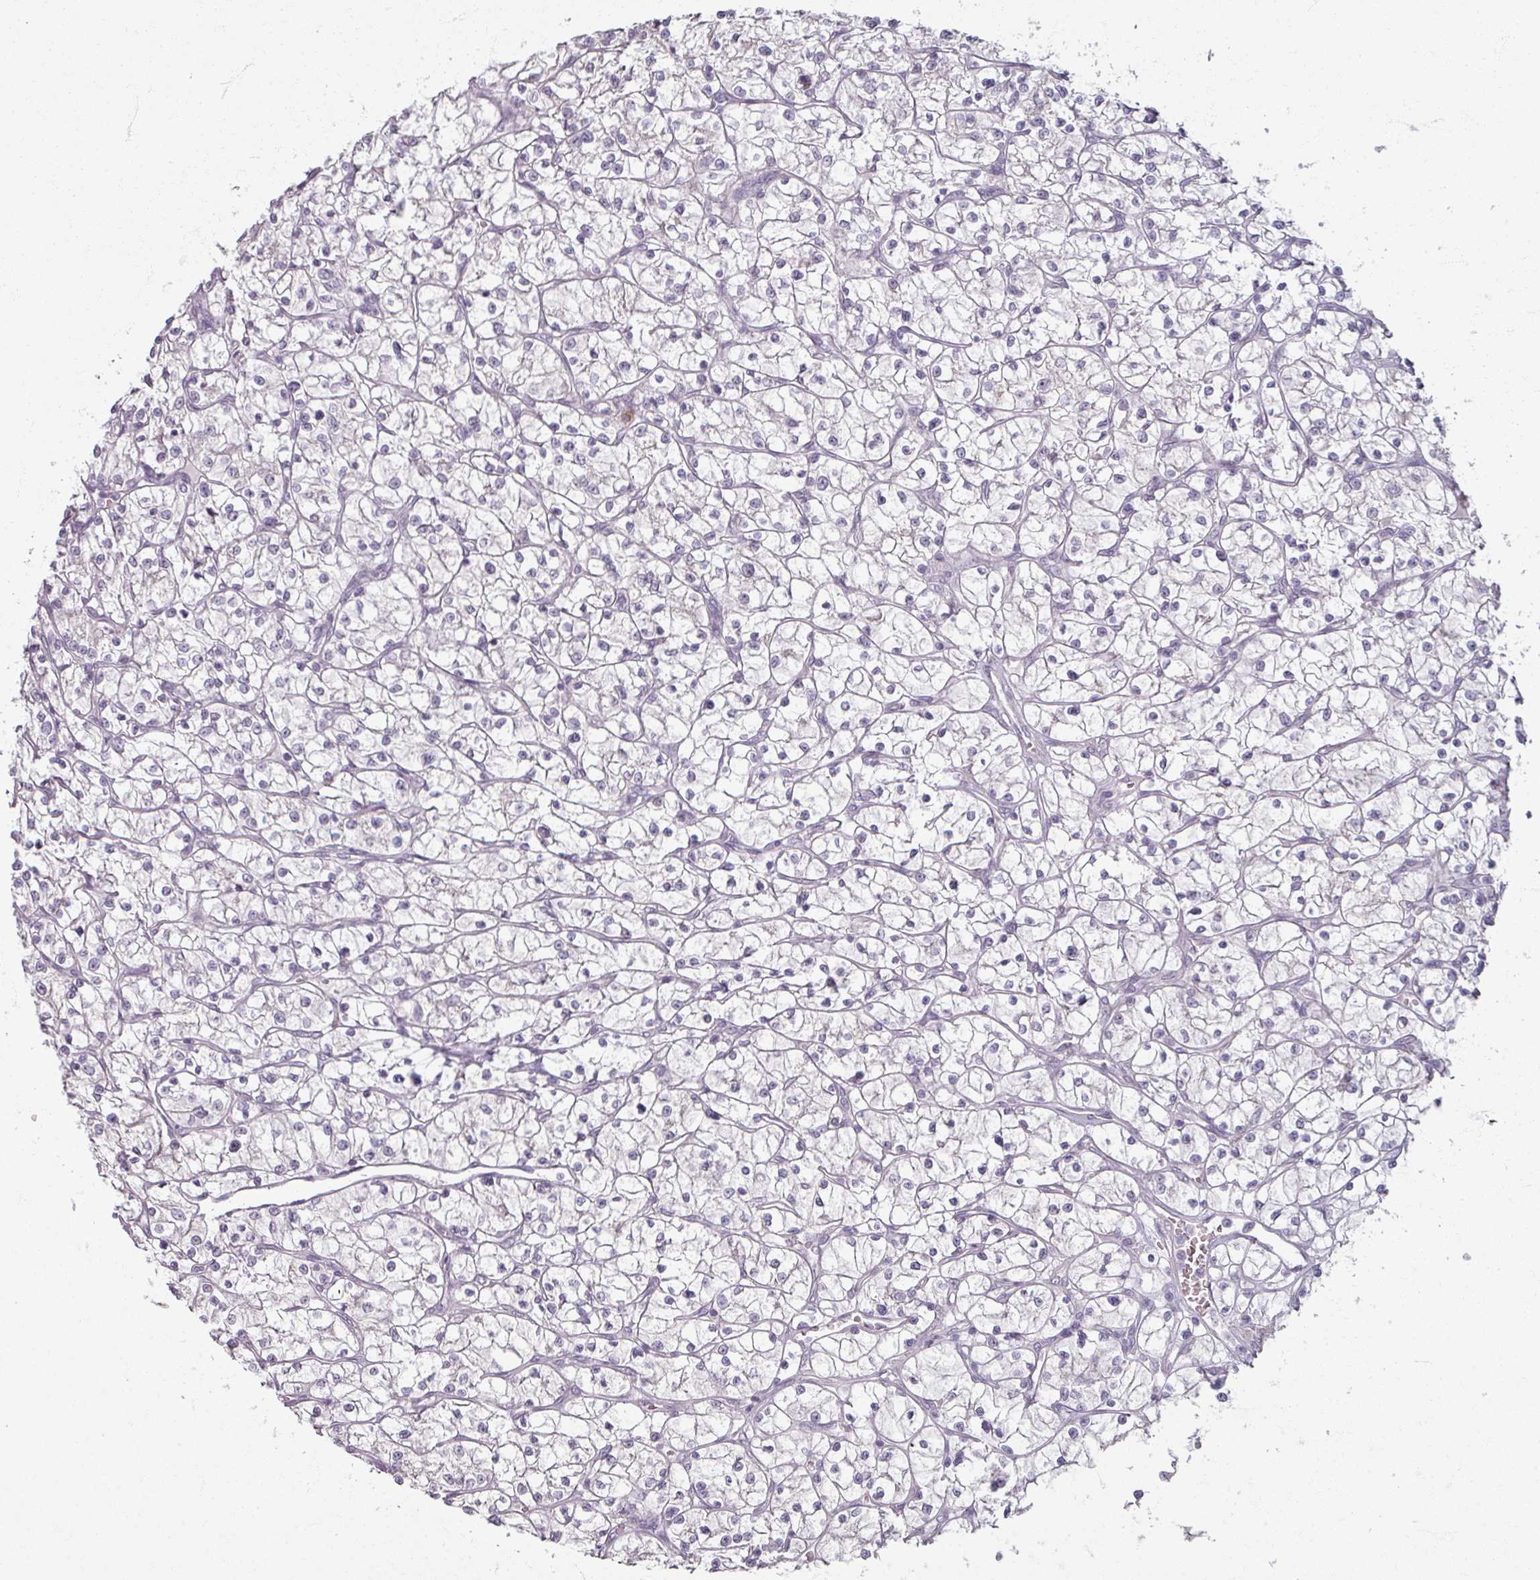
{"staining": {"intensity": "negative", "quantity": "none", "location": "none"}, "tissue": "renal cancer", "cell_type": "Tumor cells", "image_type": "cancer", "snomed": [{"axis": "morphology", "description": "Adenocarcinoma, NOS"}, {"axis": "topography", "description": "Kidney"}], "caption": "Immunohistochemistry of renal cancer (adenocarcinoma) exhibits no staining in tumor cells.", "gene": "SOX11", "patient": {"sex": "female", "age": 64}}